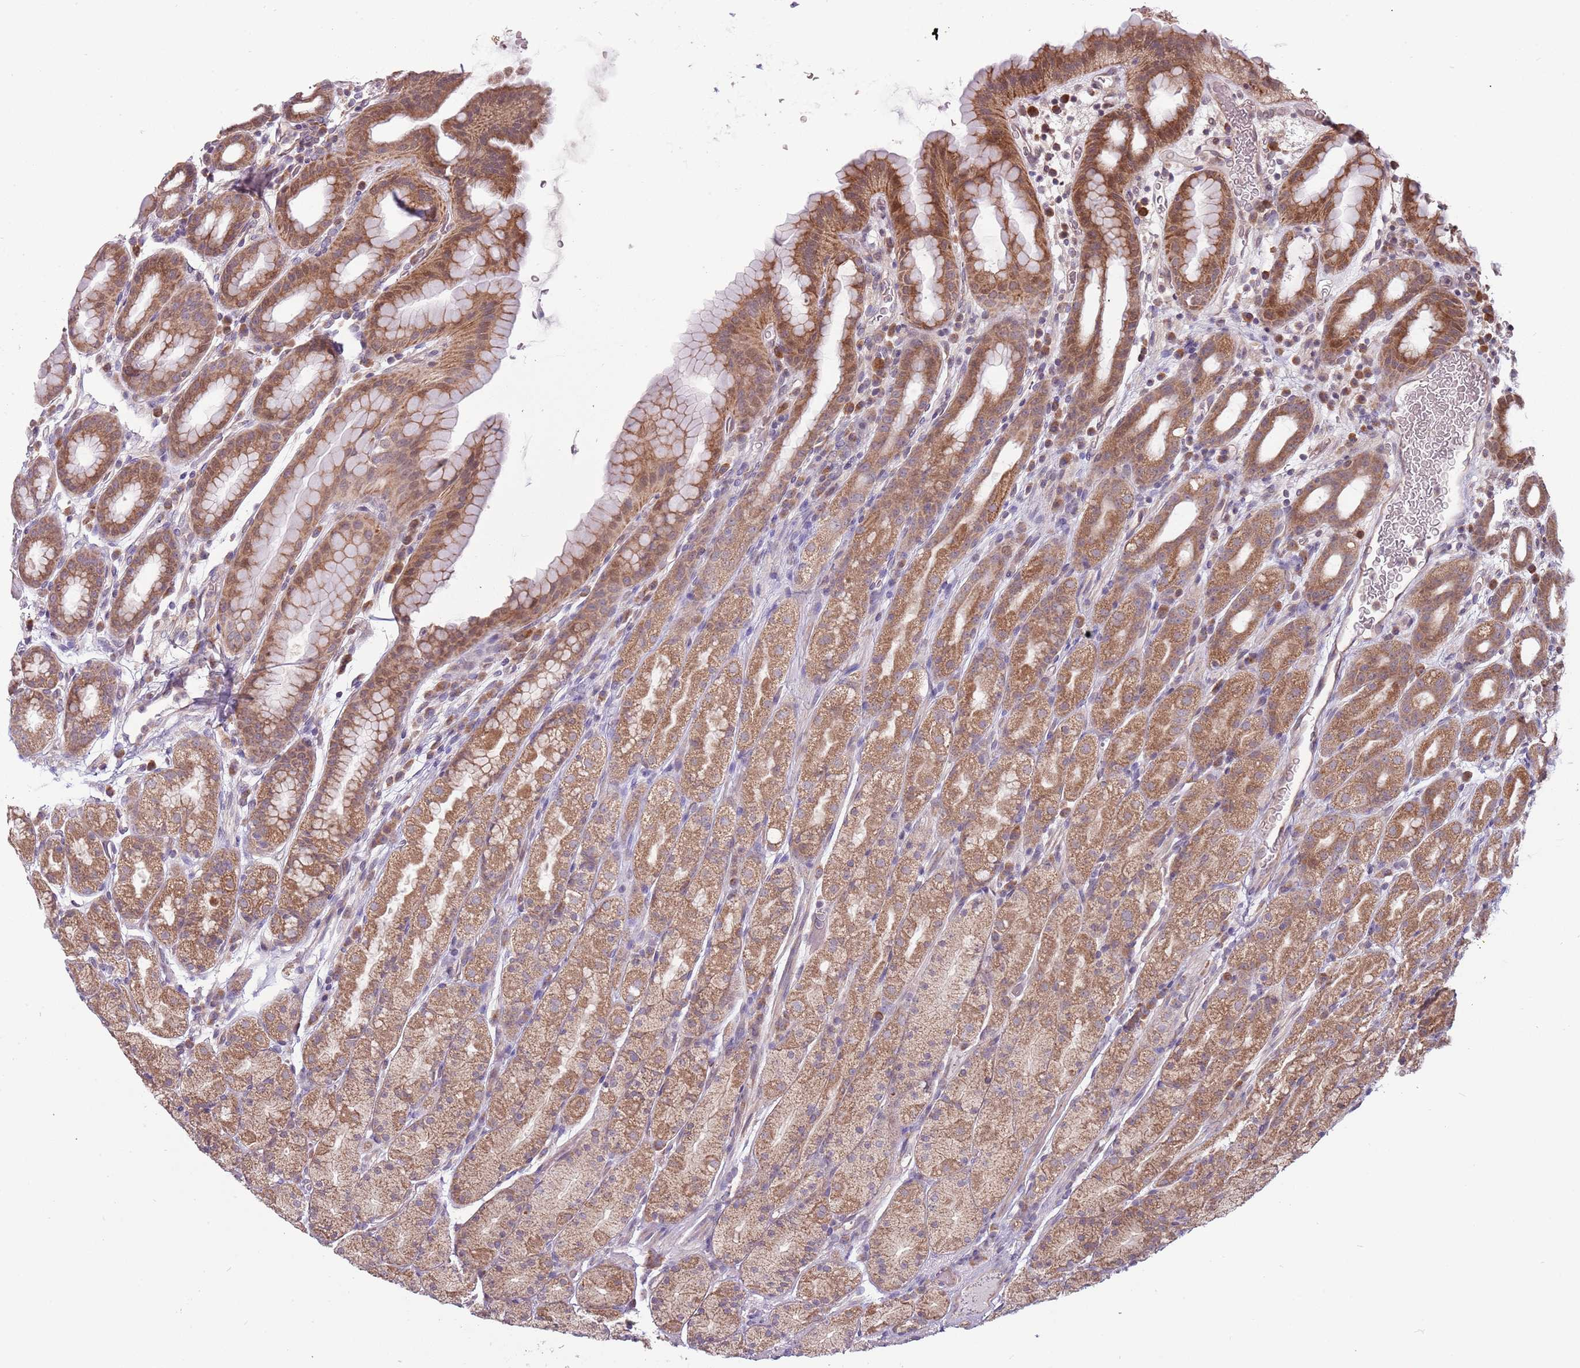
{"staining": {"intensity": "moderate", "quantity": ">75%", "location": "cytoplasmic/membranous,nuclear"}, "tissue": "stomach", "cell_type": "Glandular cells", "image_type": "normal", "snomed": [{"axis": "morphology", "description": "Normal tissue, NOS"}, {"axis": "topography", "description": "Stomach, upper"}, {"axis": "topography", "description": "Stomach, lower"}, {"axis": "topography", "description": "Small intestine"}], "caption": "IHC (DAB) staining of benign stomach displays moderate cytoplasmic/membranous,nuclear protein staining in about >75% of glandular cells.", "gene": "RNF181", "patient": {"sex": "male", "age": 68}}